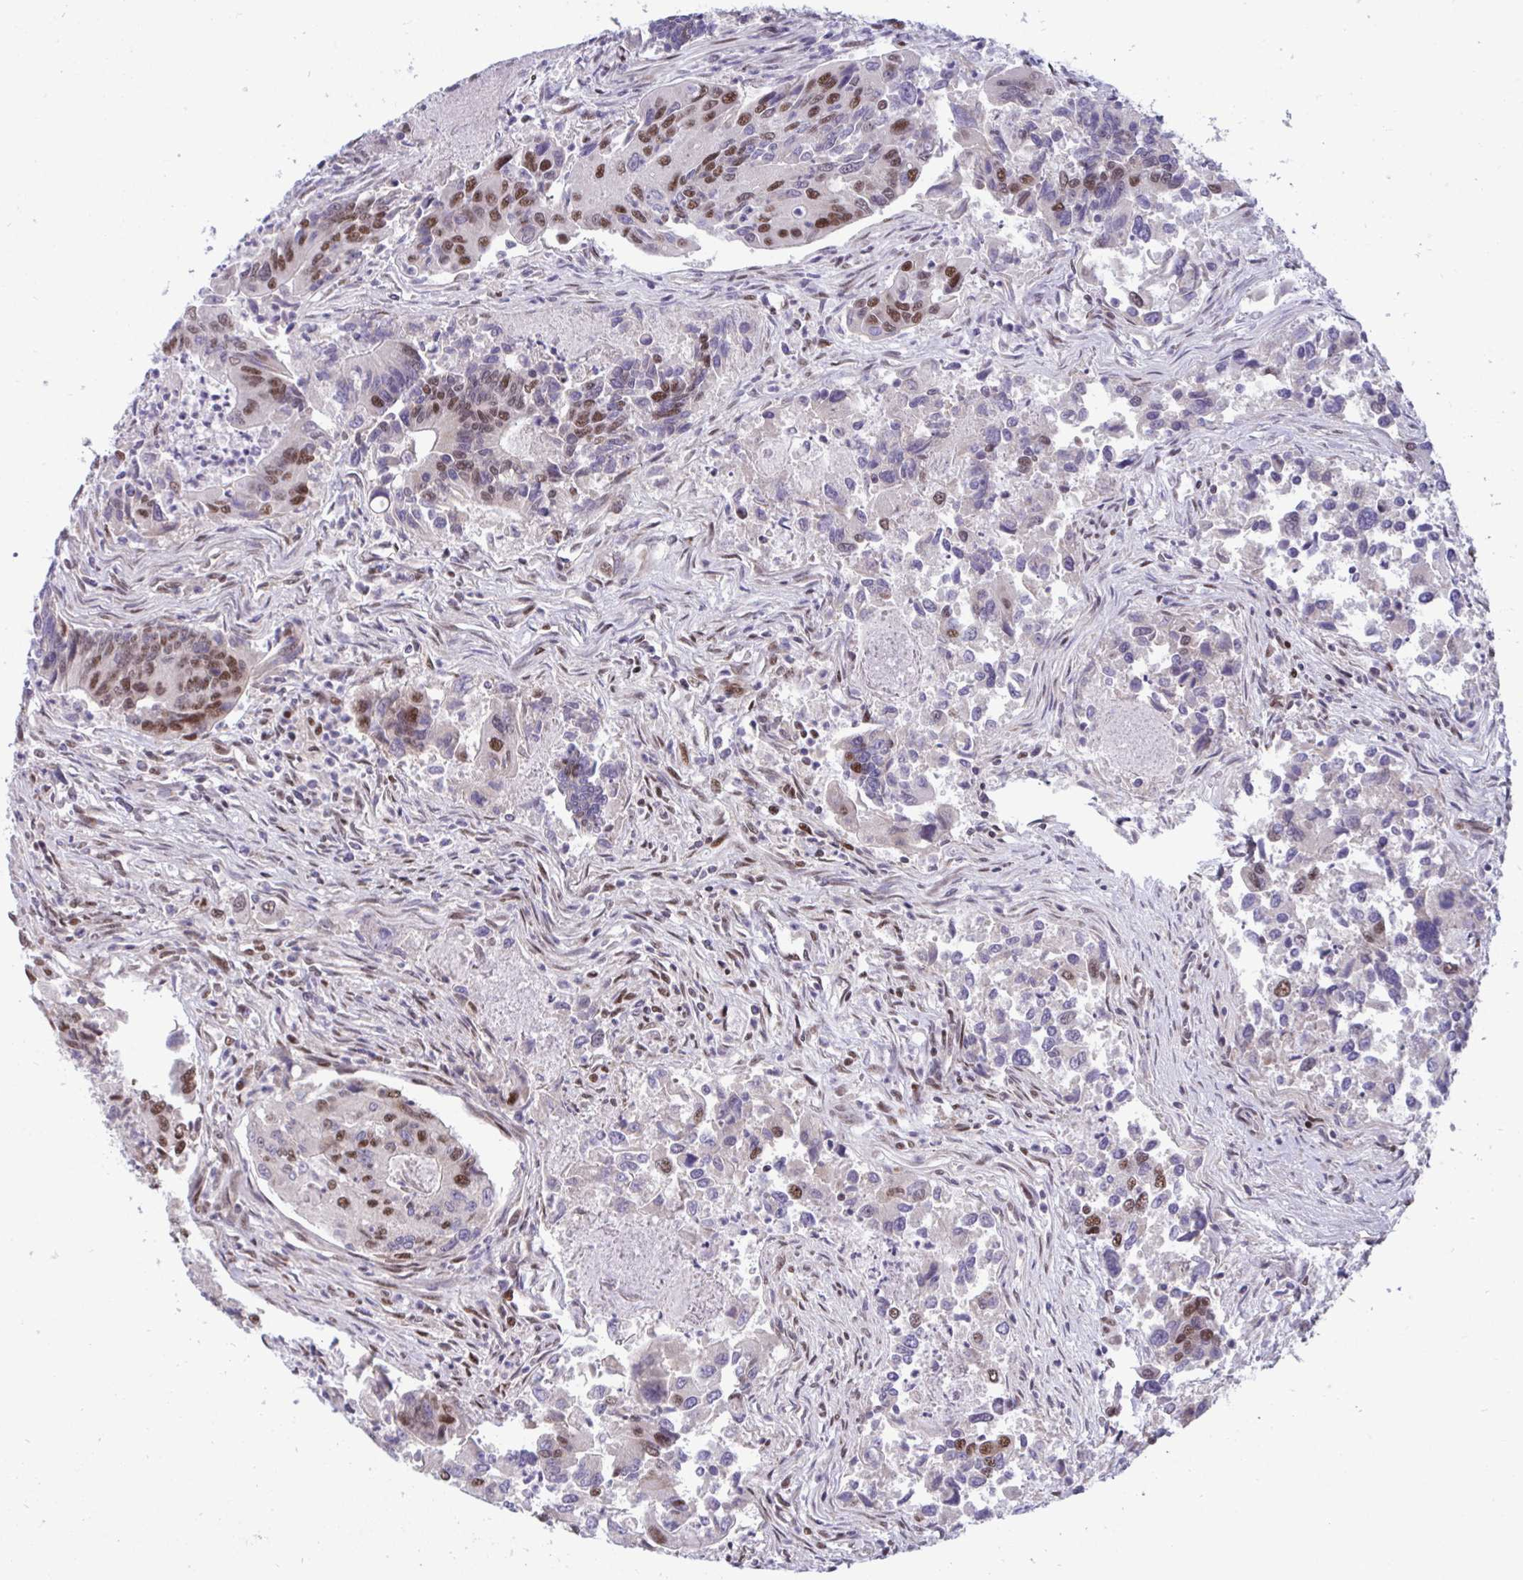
{"staining": {"intensity": "moderate", "quantity": ">75%", "location": "nuclear"}, "tissue": "colorectal cancer", "cell_type": "Tumor cells", "image_type": "cancer", "snomed": [{"axis": "morphology", "description": "Adenocarcinoma, NOS"}, {"axis": "topography", "description": "Colon"}], "caption": "Colorectal cancer (adenocarcinoma) stained for a protein displays moderate nuclear positivity in tumor cells.", "gene": "WBP11", "patient": {"sex": "female", "age": 67}}